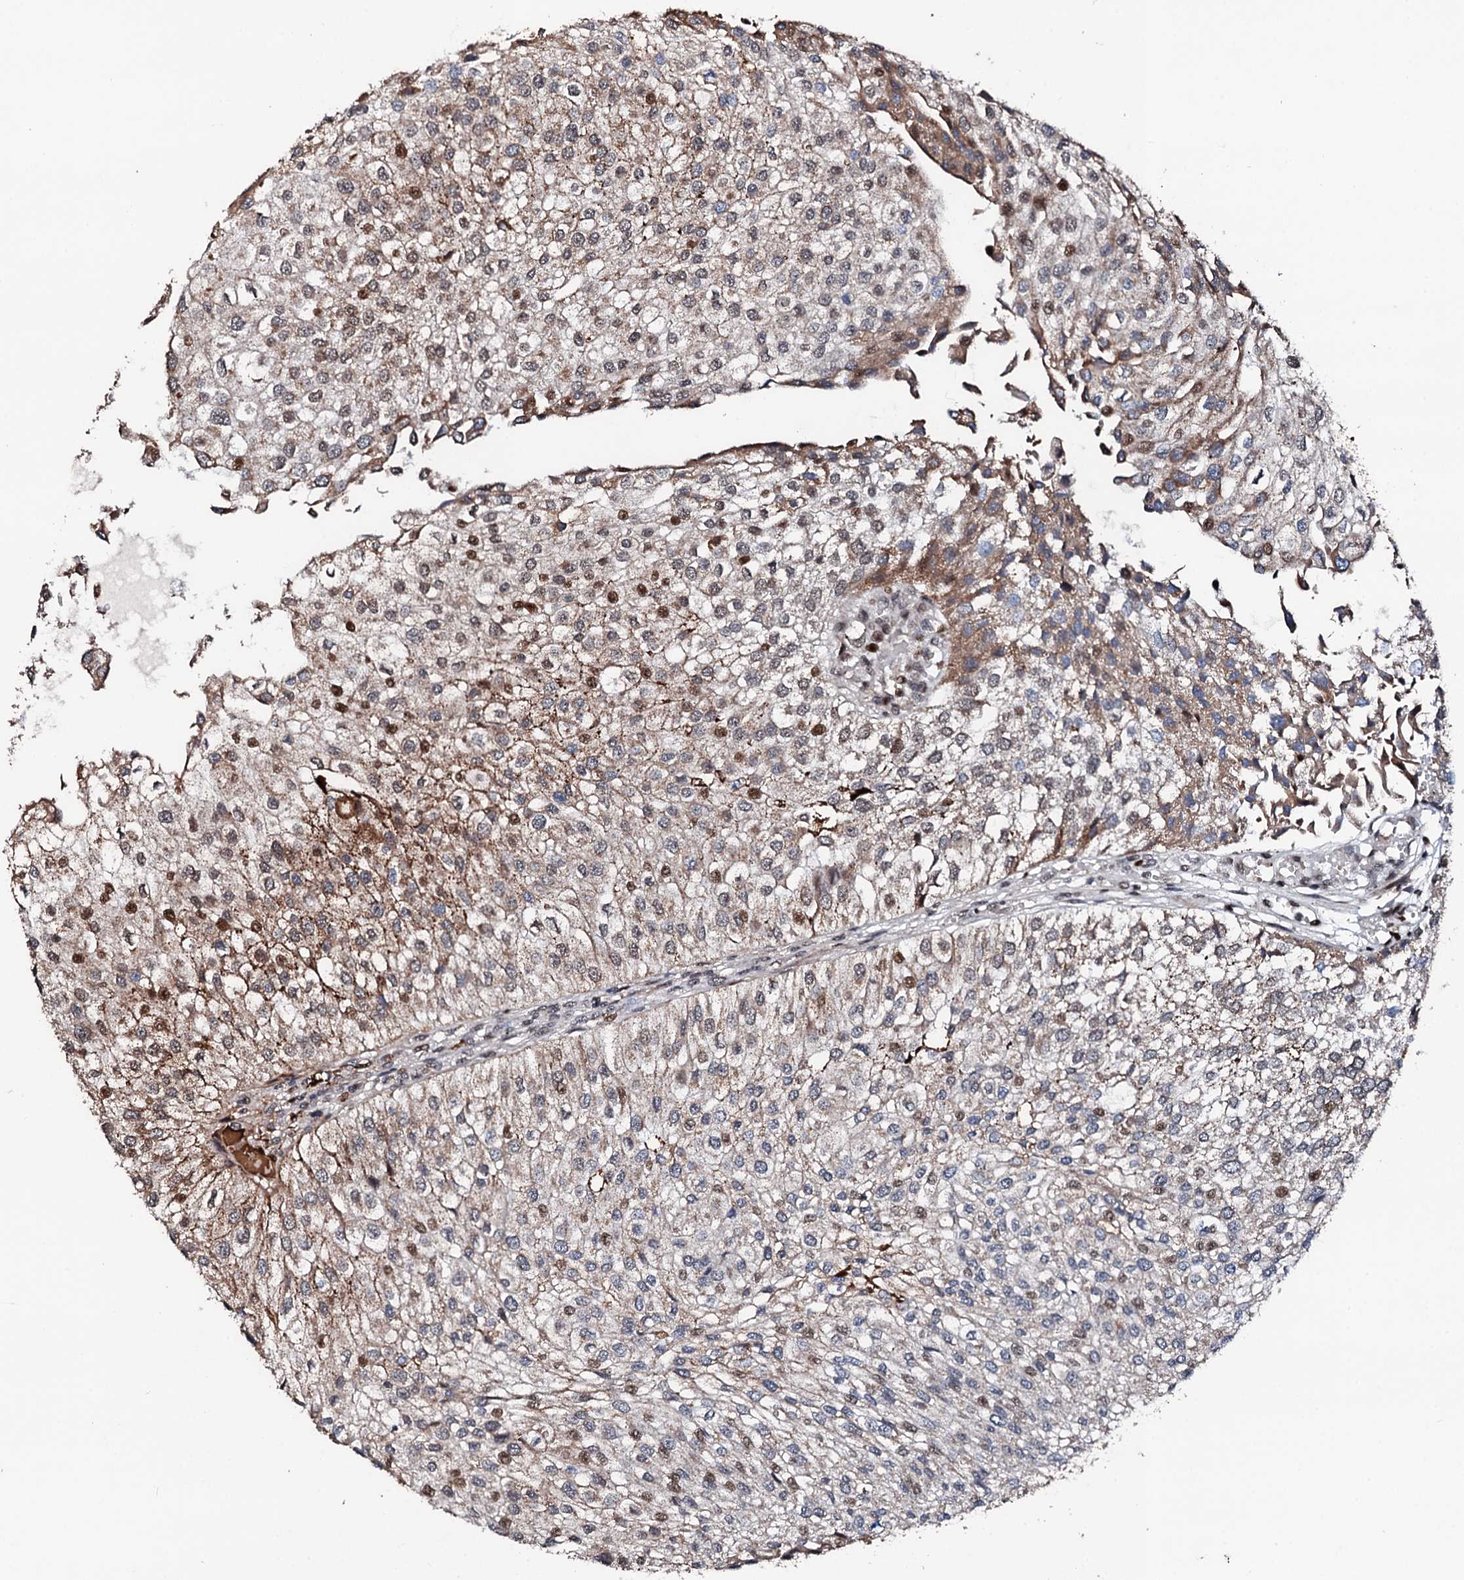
{"staining": {"intensity": "moderate", "quantity": "25%-75%", "location": "cytoplasmic/membranous,nuclear"}, "tissue": "urothelial cancer", "cell_type": "Tumor cells", "image_type": "cancer", "snomed": [{"axis": "morphology", "description": "Urothelial carcinoma, Low grade"}, {"axis": "topography", "description": "Urinary bladder"}], "caption": "Protein analysis of urothelial carcinoma (low-grade) tissue displays moderate cytoplasmic/membranous and nuclear staining in approximately 25%-75% of tumor cells.", "gene": "KIF18A", "patient": {"sex": "female", "age": 89}}